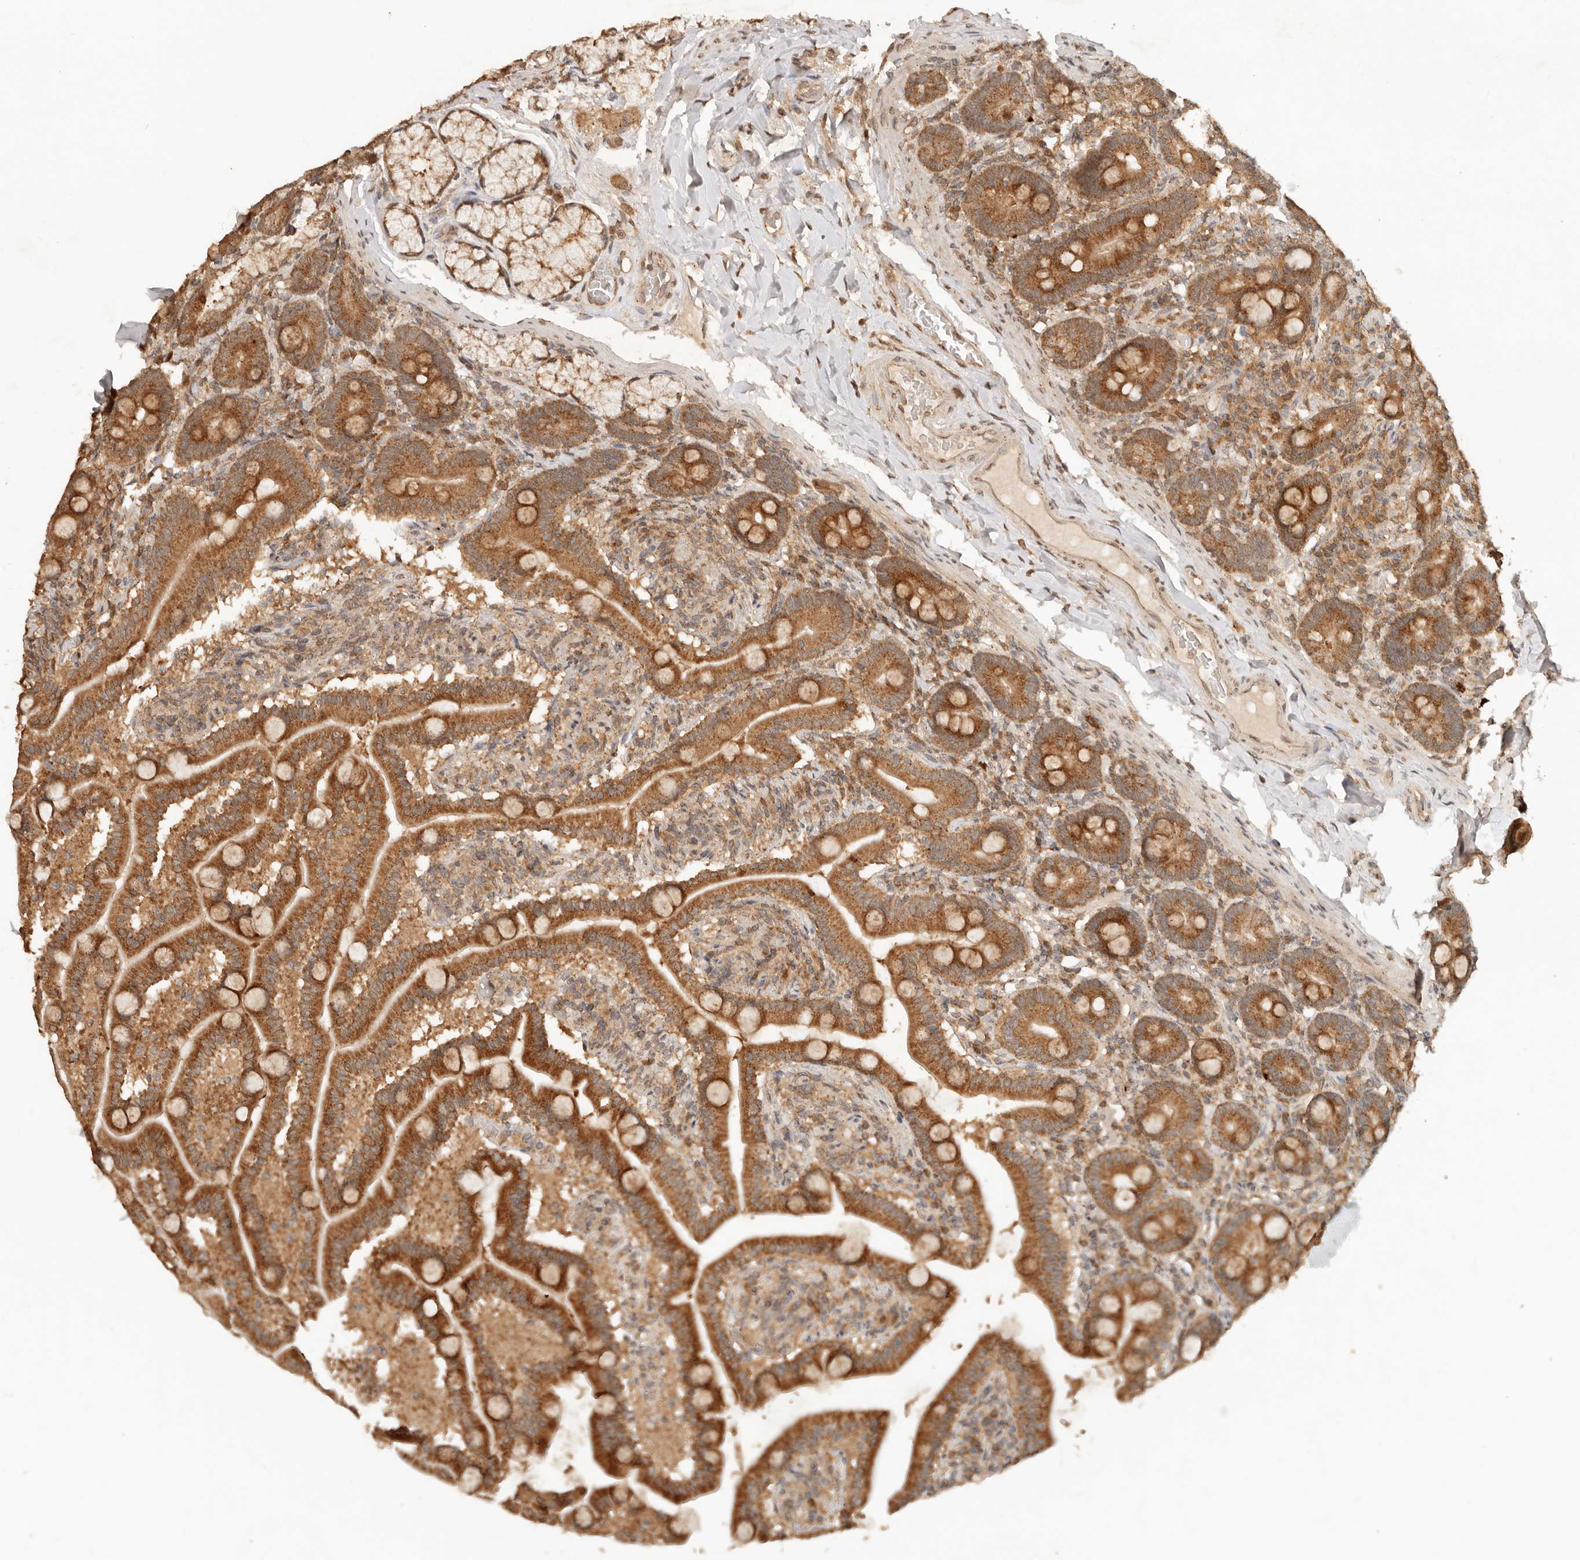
{"staining": {"intensity": "strong", "quantity": ">75%", "location": "cytoplasmic/membranous"}, "tissue": "duodenum", "cell_type": "Glandular cells", "image_type": "normal", "snomed": [{"axis": "morphology", "description": "Normal tissue, NOS"}, {"axis": "topography", "description": "Duodenum"}], "caption": "Immunohistochemical staining of benign duodenum exhibits strong cytoplasmic/membranous protein staining in about >75% of glandular cells.", "gene": "LMO4", "patient": {"sex": "male", "age": 54}}